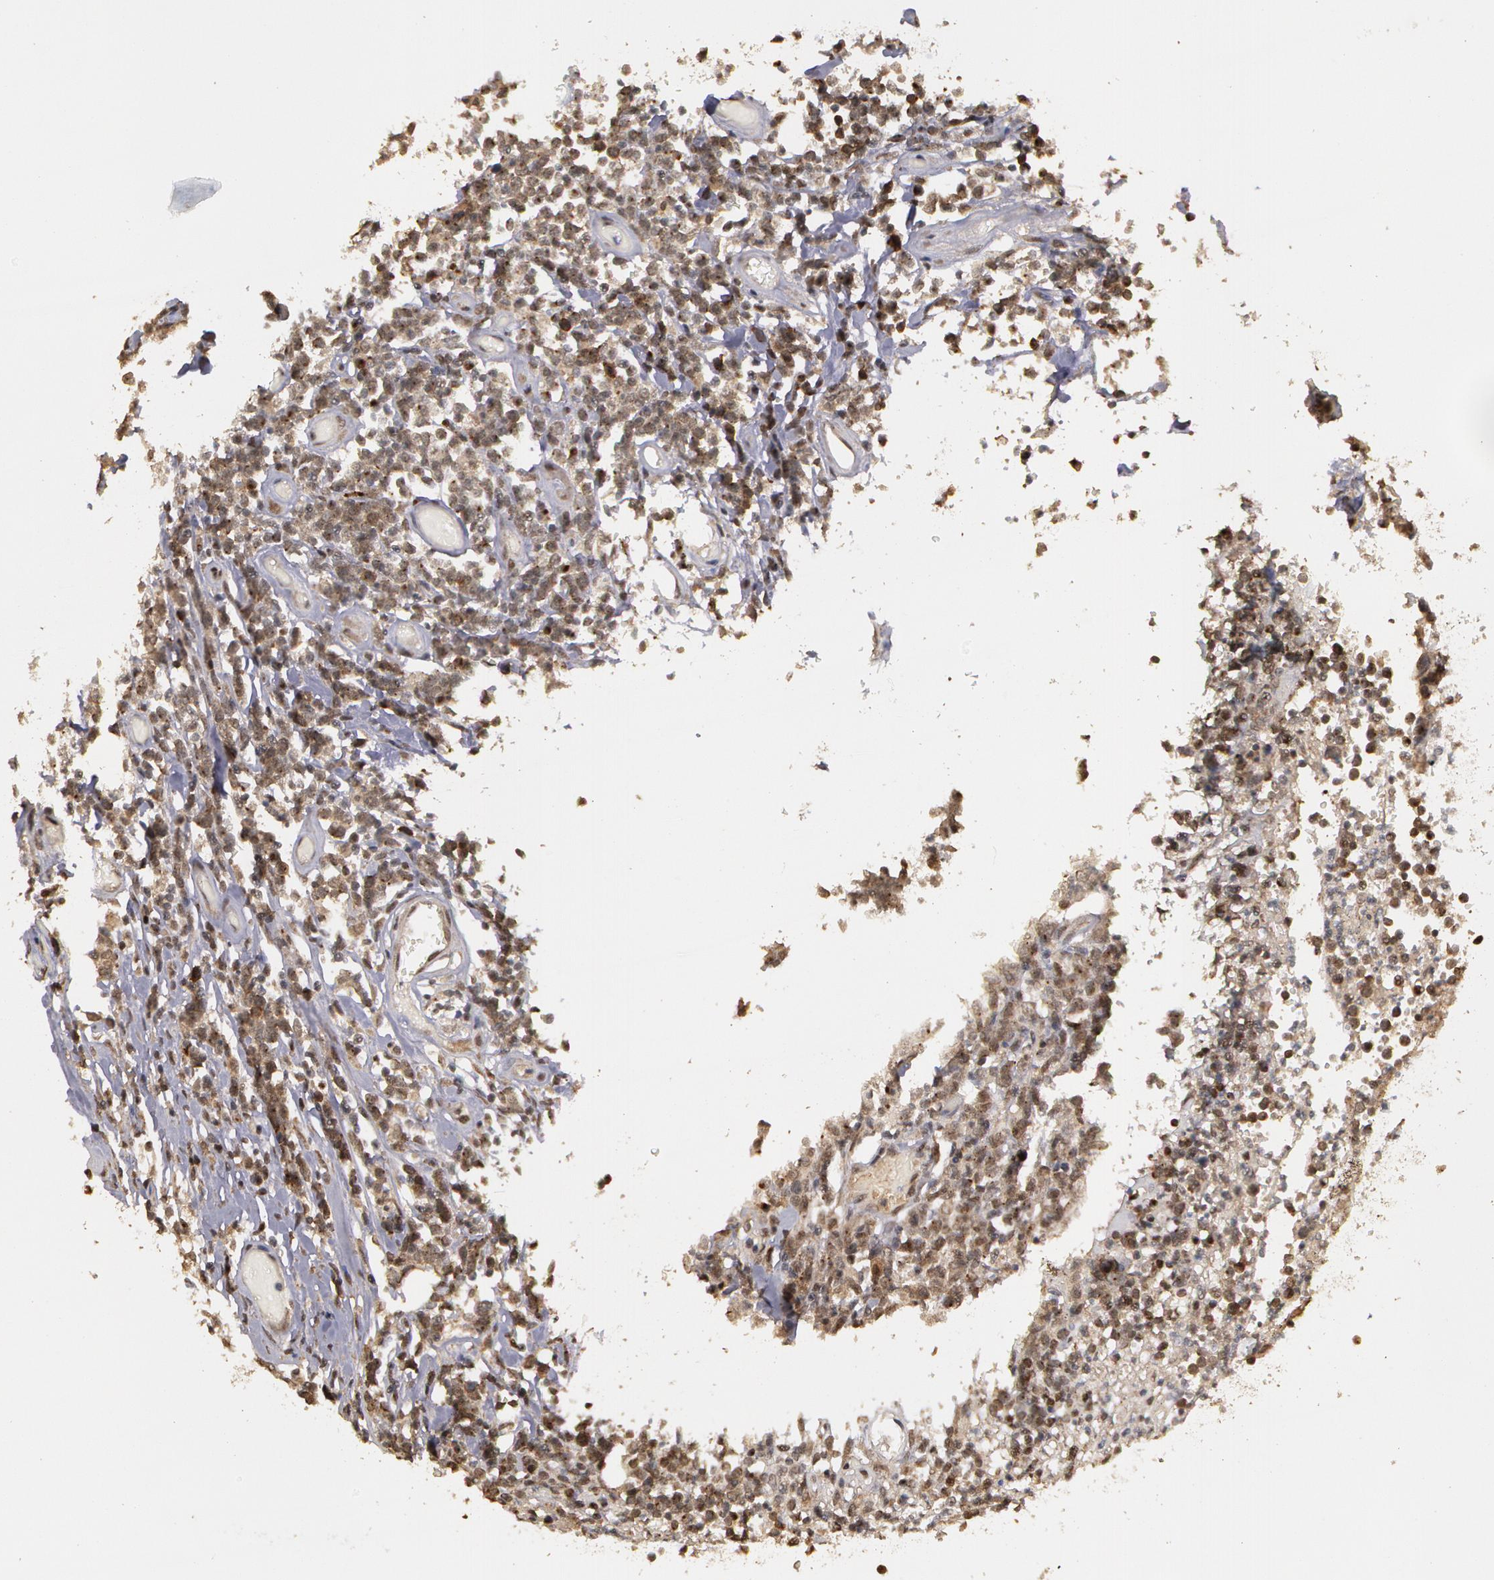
{"staining": {"intensity": "strong", "quantity": "<25%", "location": "nuclear"}, "tissue": "lymphoma", "cell_type": "Tumor cells", "image_type": "cancer", "snomed": [{"axis": "morphology", "description": "Malignant lymphoma, non-Hodgkin's type, High grade"}, {"axis": "topography", "description": "Colon"}], "caption": "The immunohistochemical stain labels strong nuclear staining in tumor cells of lymphoma tissue. (IHC, brightfield microscopy, high magnification).", "gene": "GLIS1", "patient": {"sex": "male", "age": 82}}